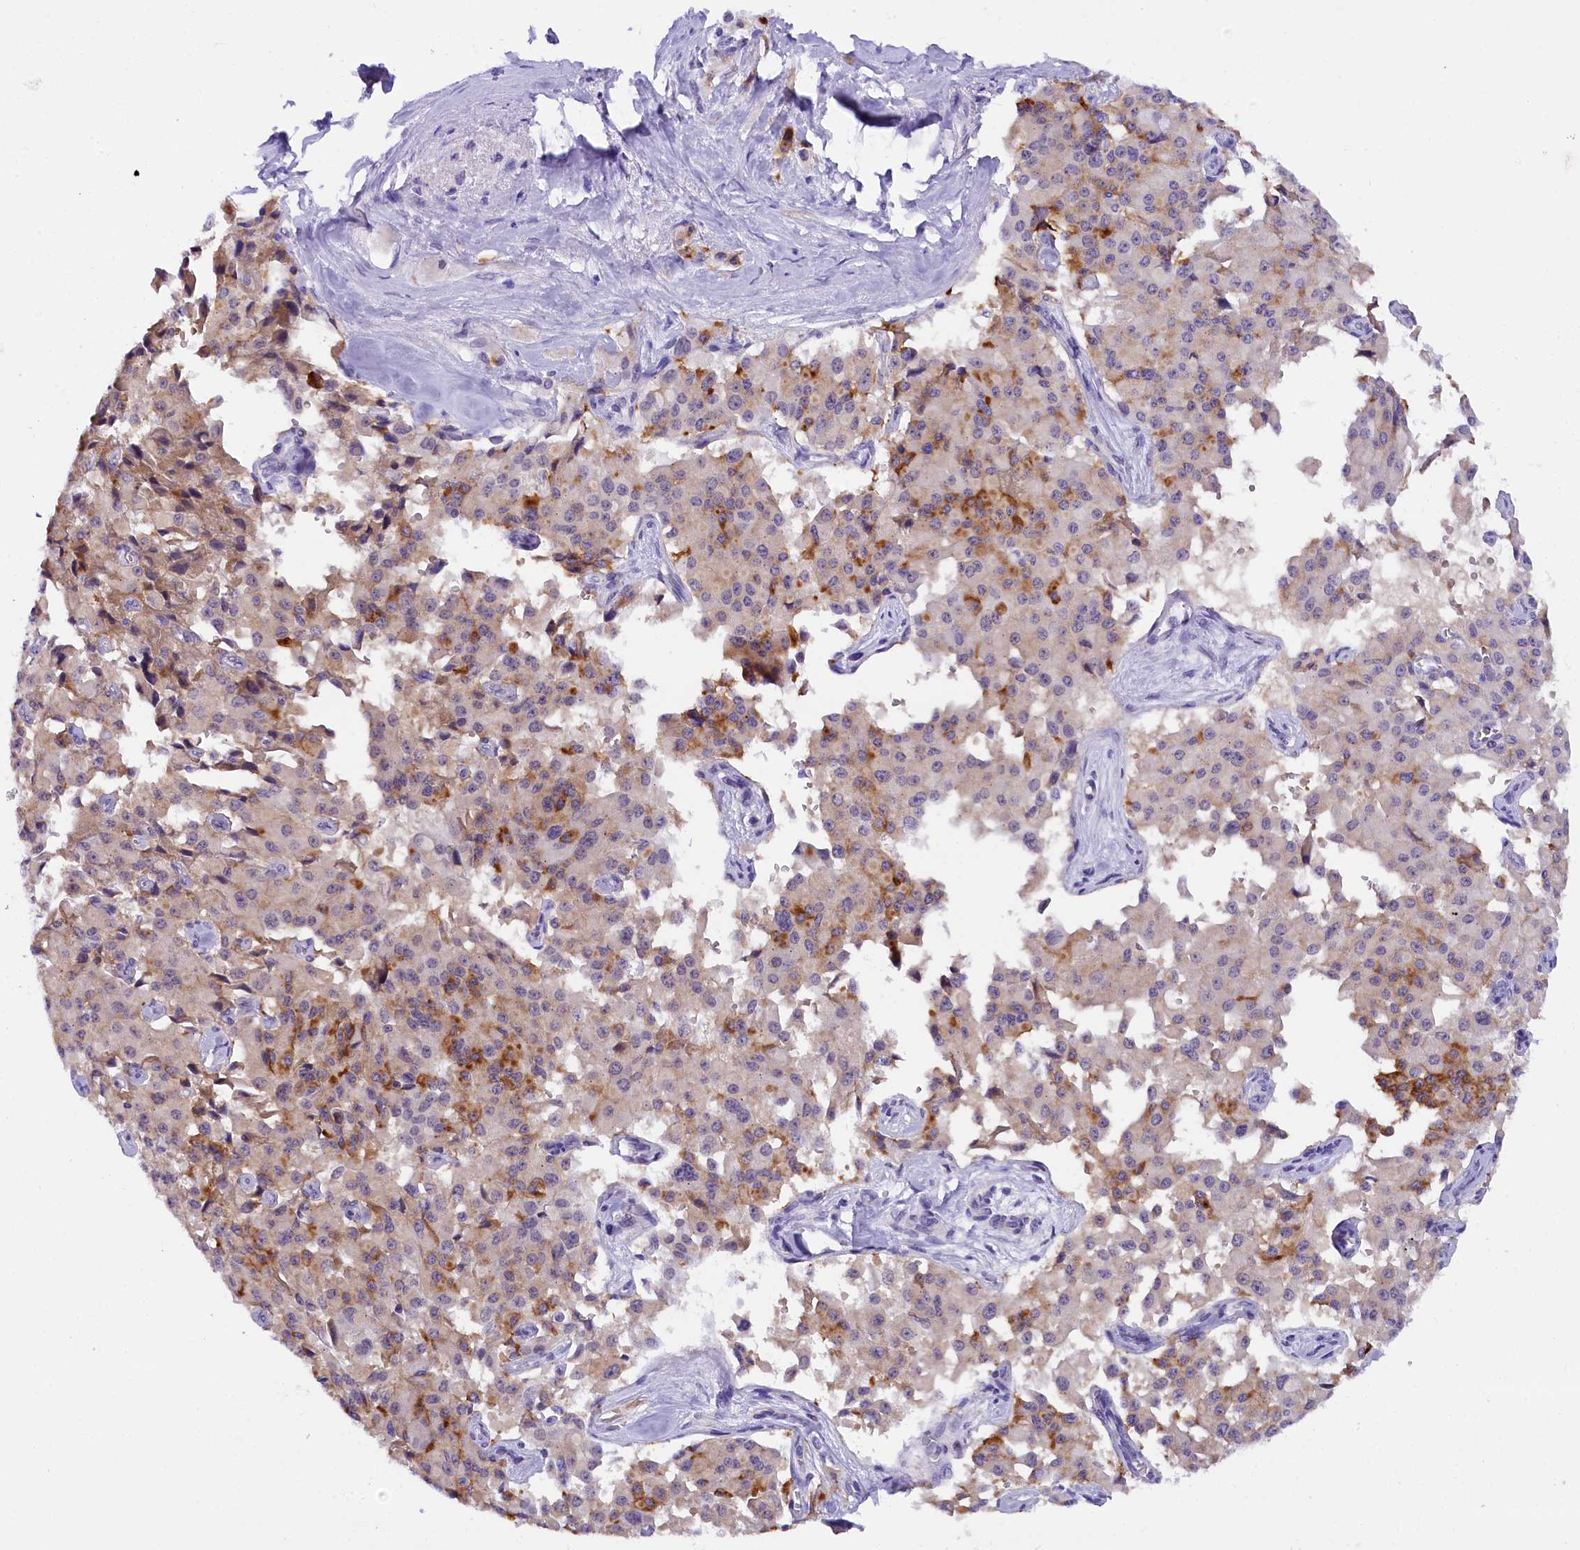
{"staining": {"intensity": "moderate", "quantity": "<25%", "location": "cytoplasmic/membranous"}, "tissue": "pancreatic cancer", "cell_type": "Tumor cells", "image_type": "cancer", "snomed": [{"axis": "morphology", "description": "Adenocarcinoma, NOS"}, {"axis": "topography", "description": "Pancreas"}], "caption": "Pancreatic cancer stained with a protein marker displays moderate staining in tumor cells.", "gene": "IQCN", "patient": {"sex": "male", "age": 65}}